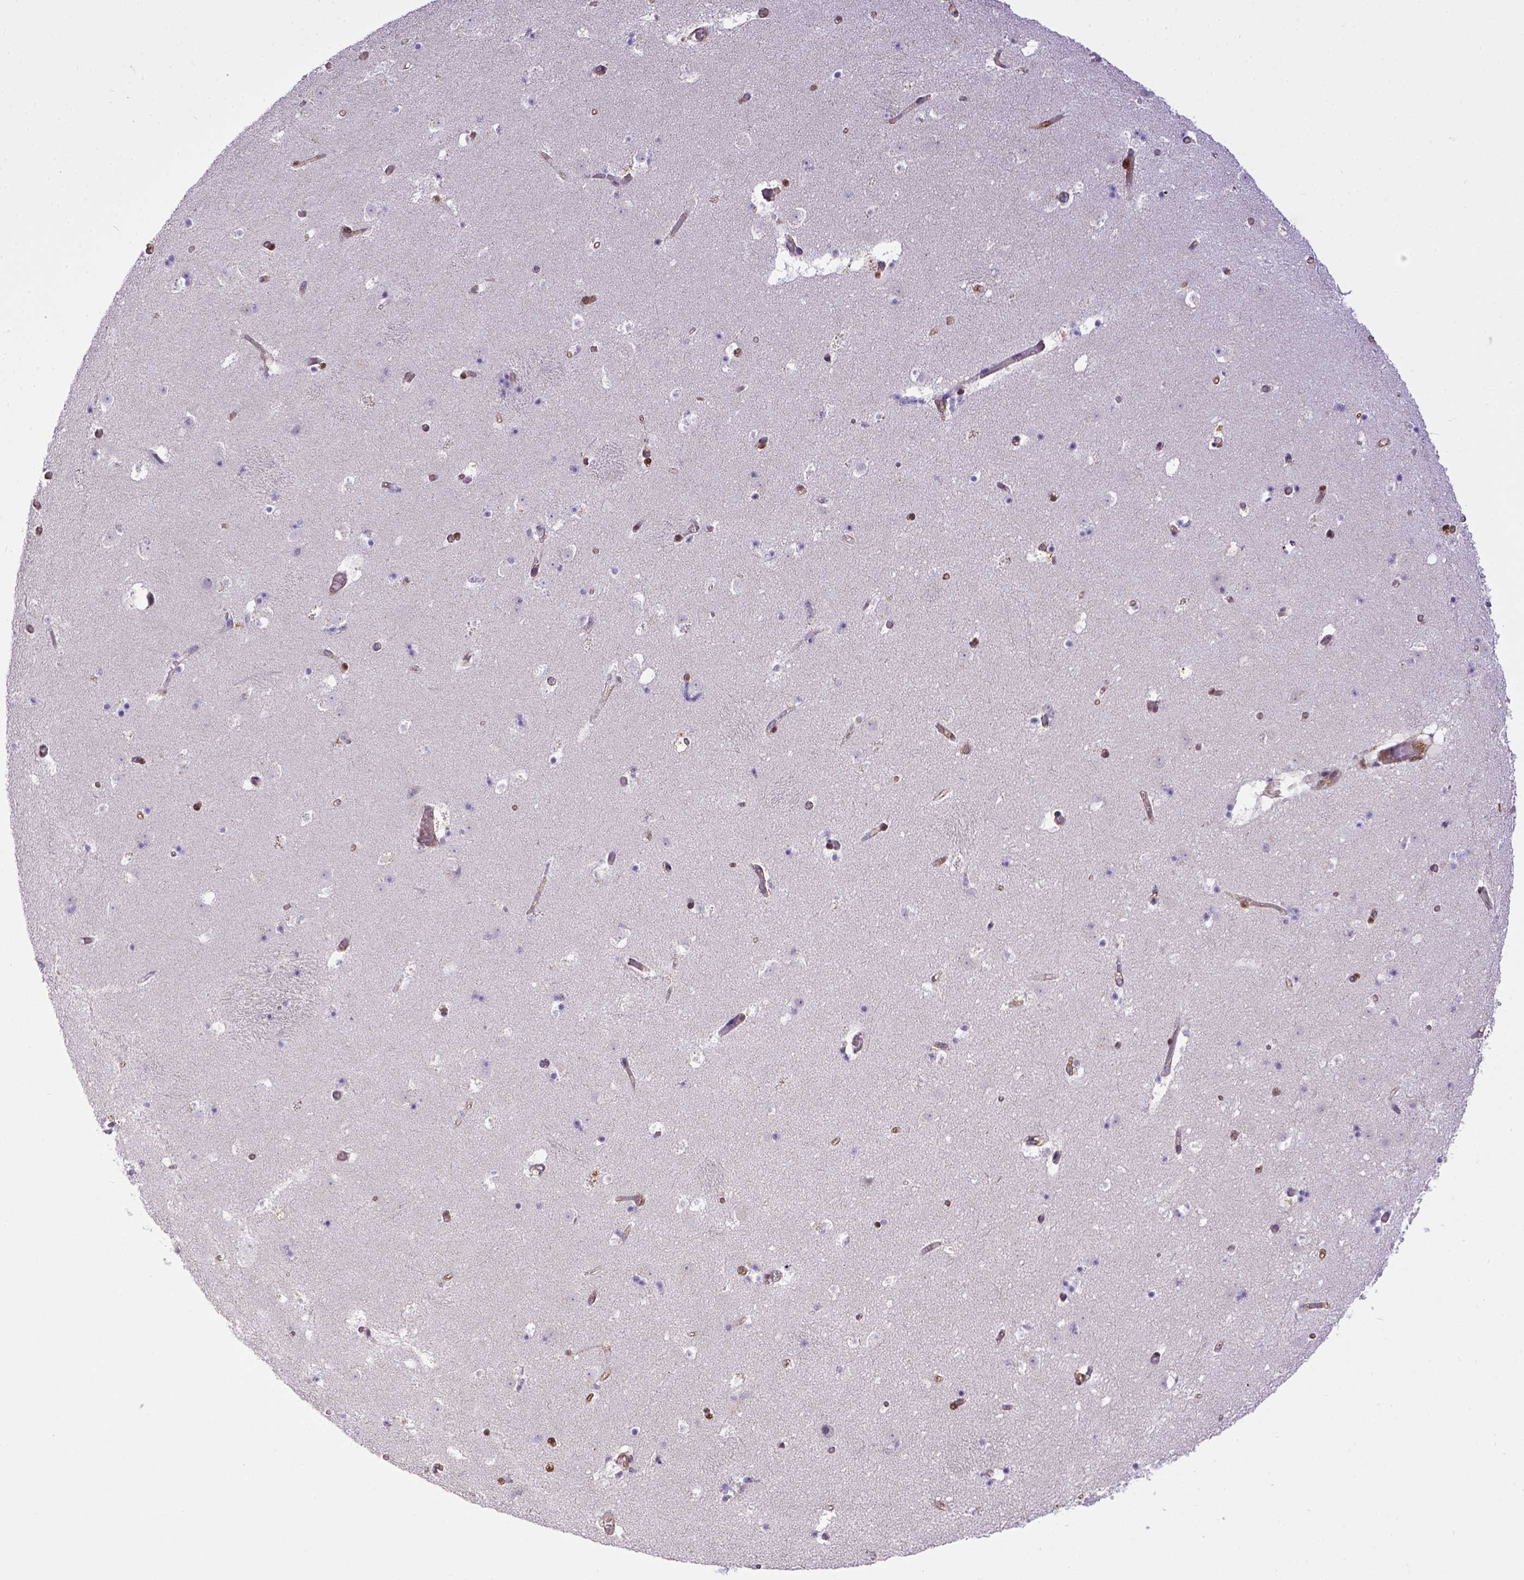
{"staining": {"intensity": "negative", "quantity": "none", "location": "none"}, "tissue": "caudate", "cell_type": "Glial cells", "image_type": "normal", "snomed": [{"axis": "morphology", "description": "Normal tissue, NOS"}, {"axis": "topography", "description": "Lateral ventricle wall"}], "caption": "Histopathology image shows no protein positivity in glial cells of unremarkable caudate.", "gene": "BTN1A1", "patient": {"sex": "female", "age": 42}}